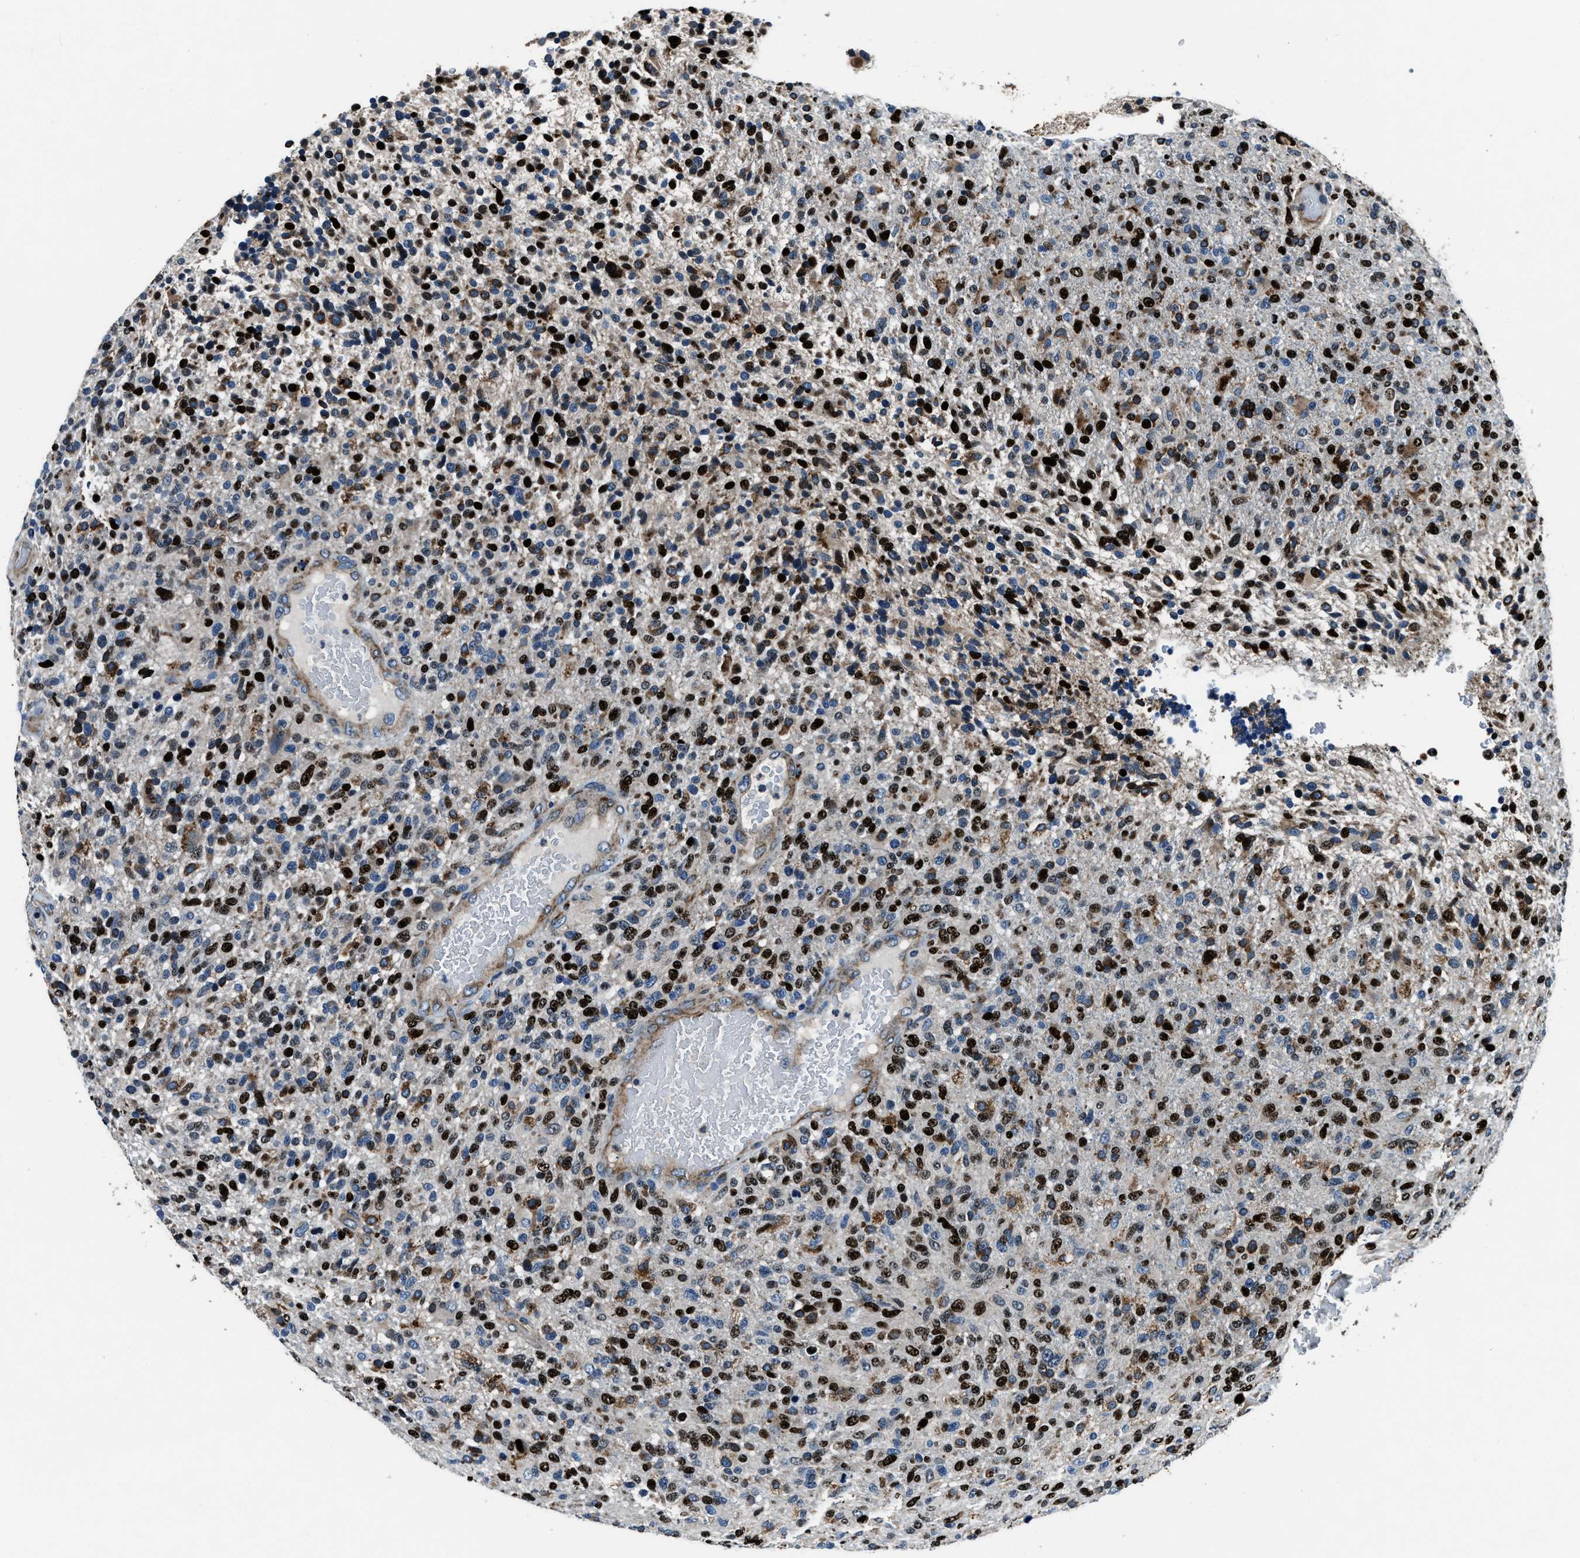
{"staining": {"intensity": "strong", "quantity": "25%-75%", "location": "nuclear"}, "tissue": "glioma", "cell_type": "Tumor cells", "image_type": "cancer", "snomed": [{"axis": "morphology", "description": "Glioma, malignant, High grade"}, {"axis": "topography", "description": "Brain"}], "caption": "Tumor cells display strong nuclear expression in approximately 25%-75% of cells in glioma.", "gene": "OGDH", "patient": {"sex": "male", "age": 72}}